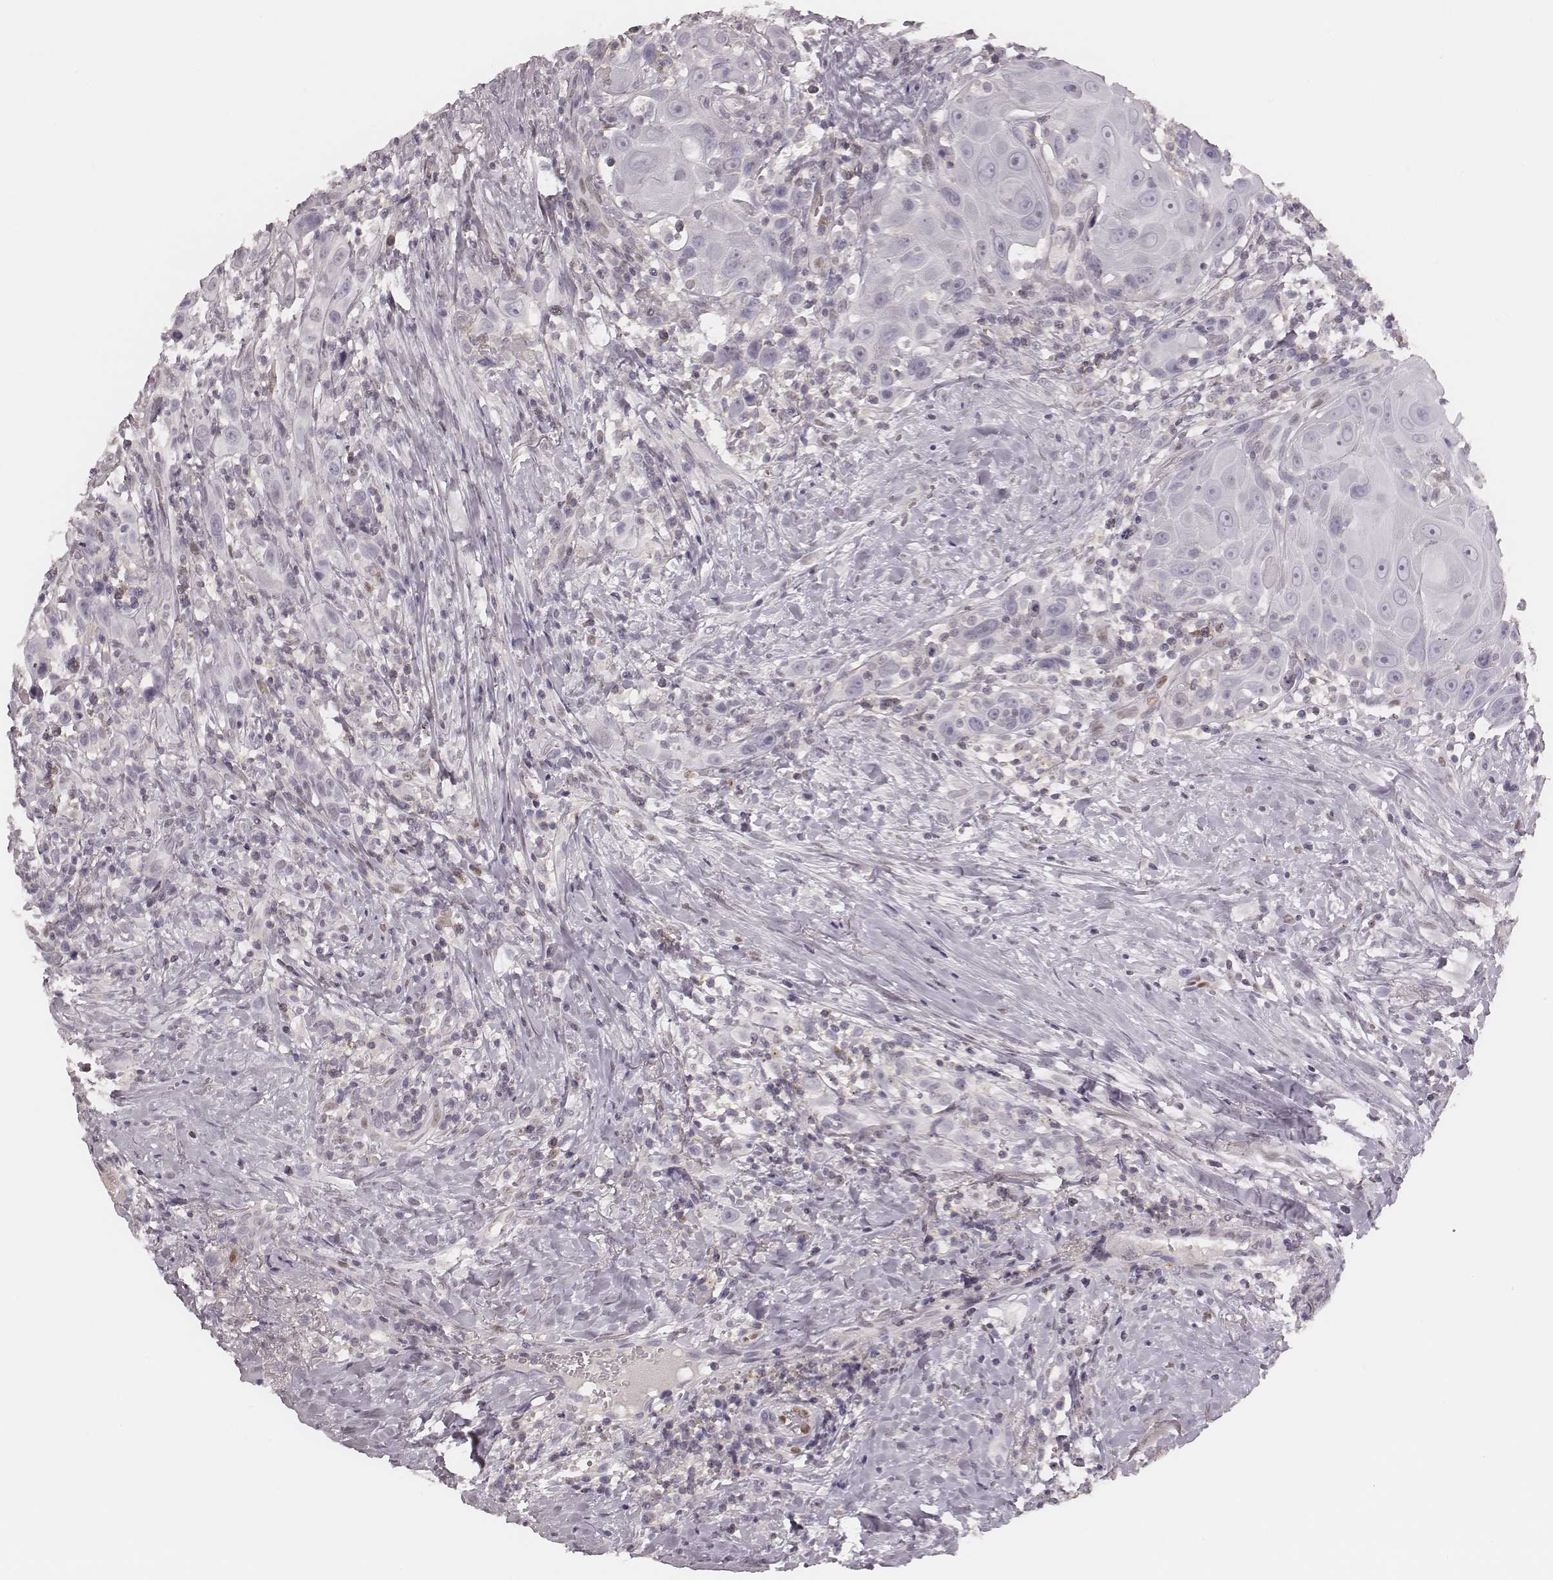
{"staining": {"intensity": "negative", "quantity": "none", "location": "none"}, "tissue": "head and neck cancer", "cell_type": "Tumor cells", "image_type": "cancer", "snomed": [{"axis": "morphology", "description": "Squamous cell carcinoma, NOS"}, {"axis": "topography", "description": "Head-Neck"}], "caption": "Photomicrograph shows no protein expression in tumor cells of head and neck cancer tissue. The staining was performed using DAB (3,3'-diaminobenzidine) to visualize the protein expression in brown, while the nuclei were stained in blue with hematoxylin (Magnification: 20x).", "gene": "MSX1", "patient": {"sex": "female", "age": 95}}